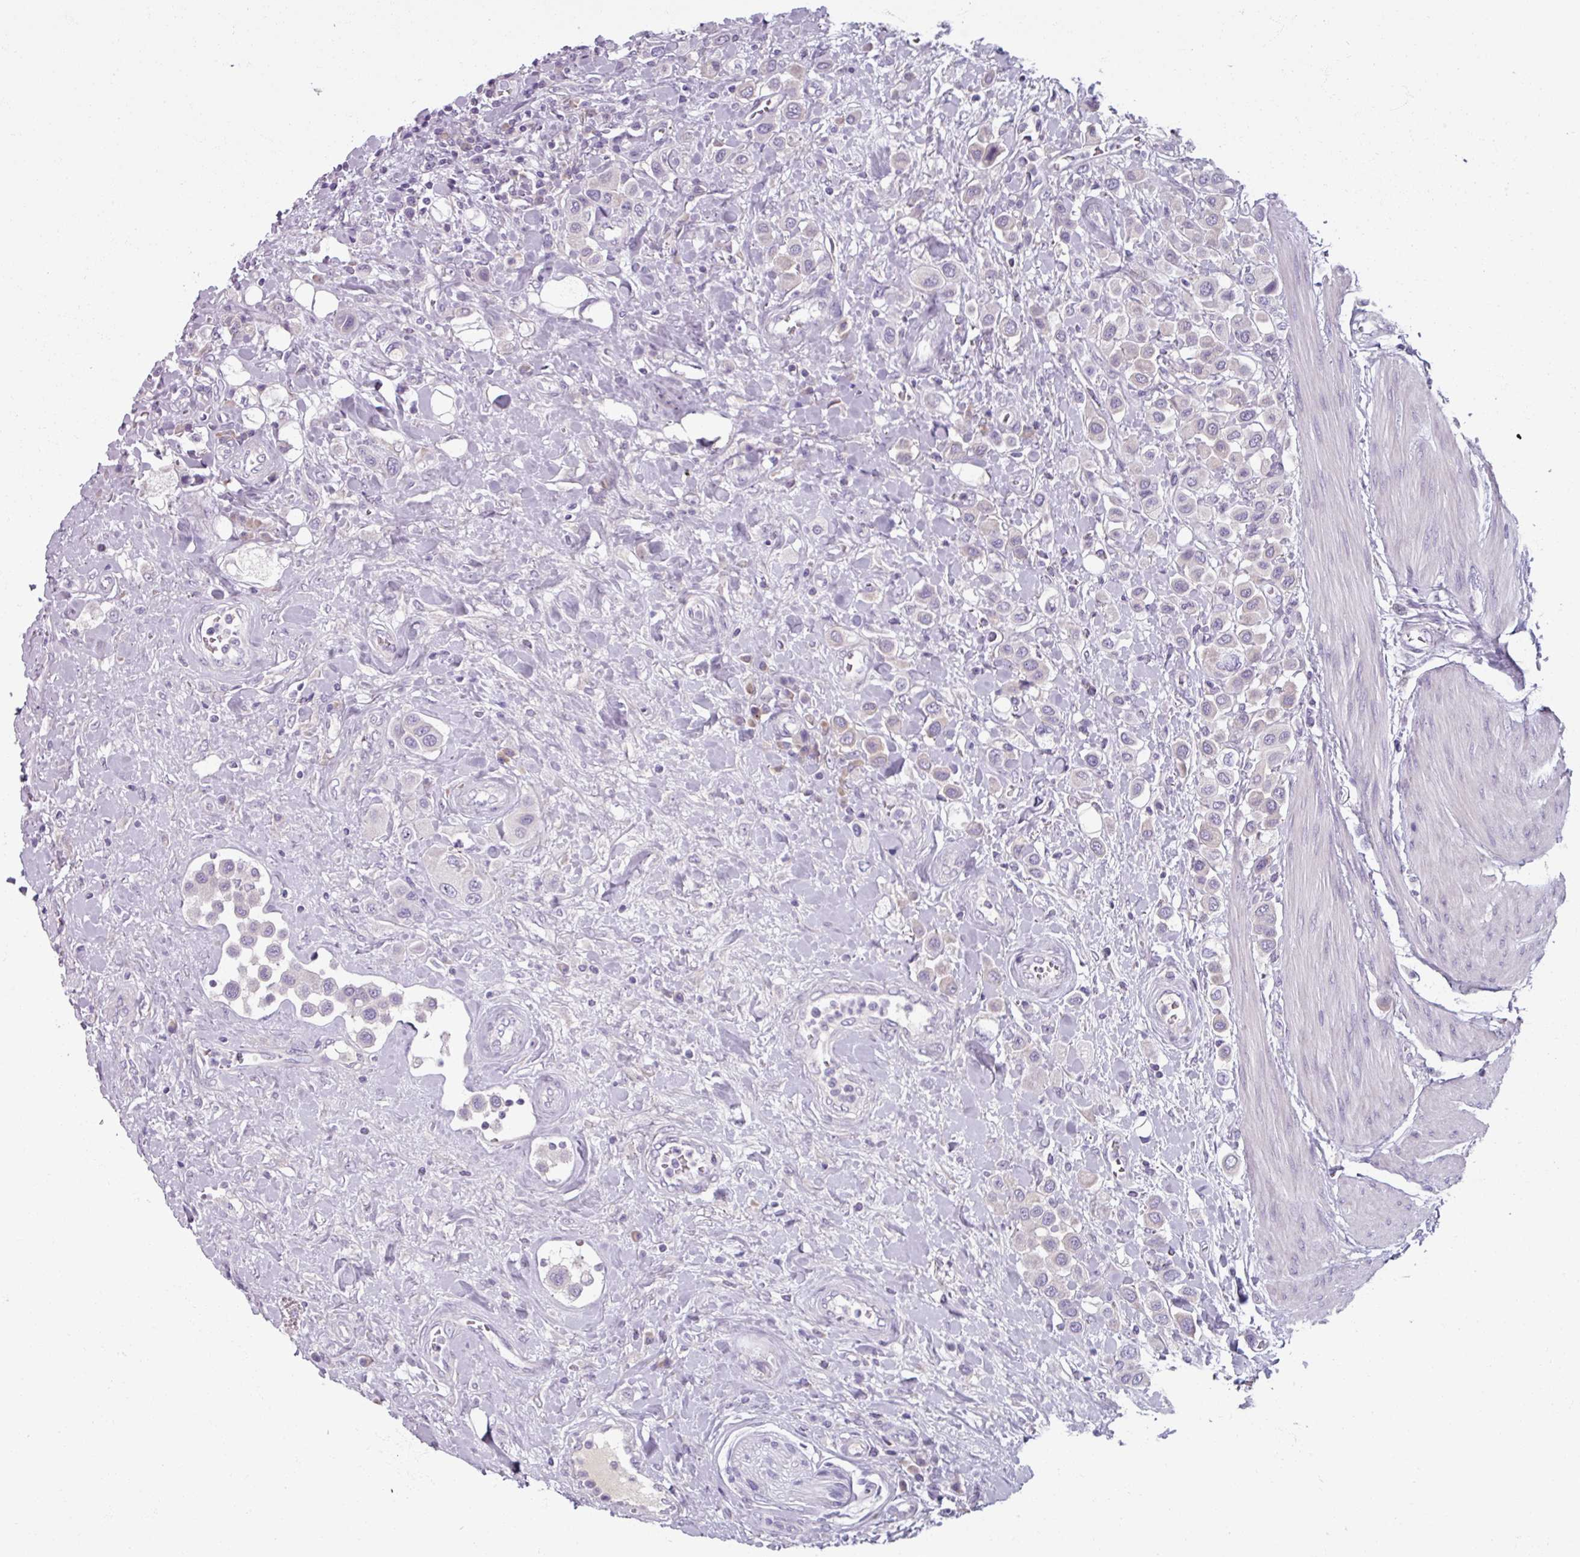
{"staining": {"intensity": "negative", "quantity": "none", "location": "none"}, "tissue": "urothelial cancer", "cell_type": "Tumor cells", "image_type": "cancer", "snomed": [{"axis": "morphology", "description": "Urothelial carcinoma, High grade"}, {"axis": "topography", "description": "Urinary bladder"}], "caption": "The image exhibits no significant staining in tumor cells of urothelial cancer.", "gene": "SMIM11", "patient": {"sex": "male", "age": 50}}